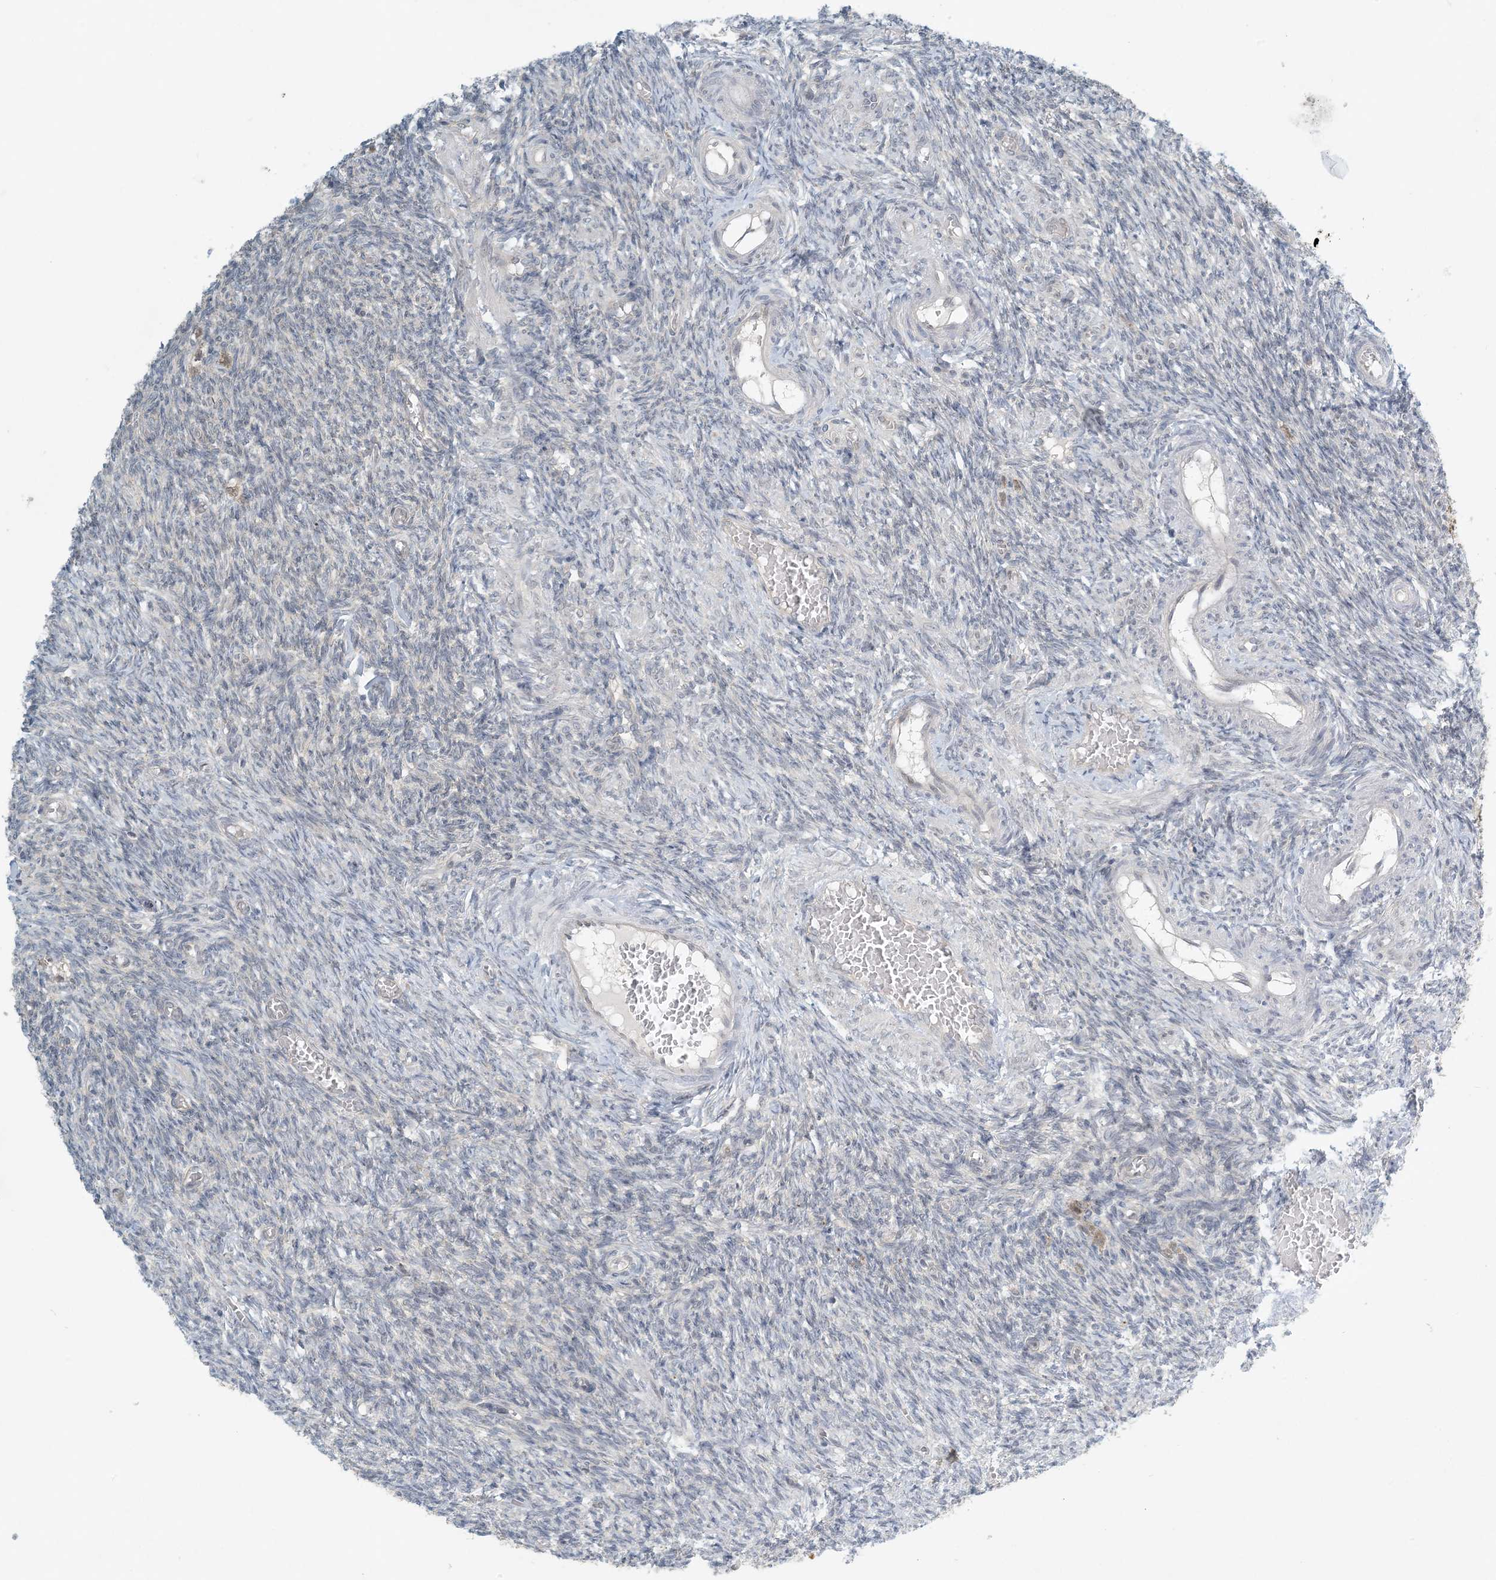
{"staining": {"intensity": "negative", "quantity": "none", "location": "none"}, "tissue": "ovary", "cell_type": "Ovarian stroma cells", "image_type": "normal", "snomed": [{"axis": "morphology", "description": "Normal tissue, NOS"}, {"axis": "topography", "description": "Ovary"}], "caption": "Micrograph shows no significant protein expression in ovarian stroma cells of normal ovary. (IHC, brightfield microscopy, high magnification).", "gene": "OBI1", "patient": {"sex": "female", "age": 27}}